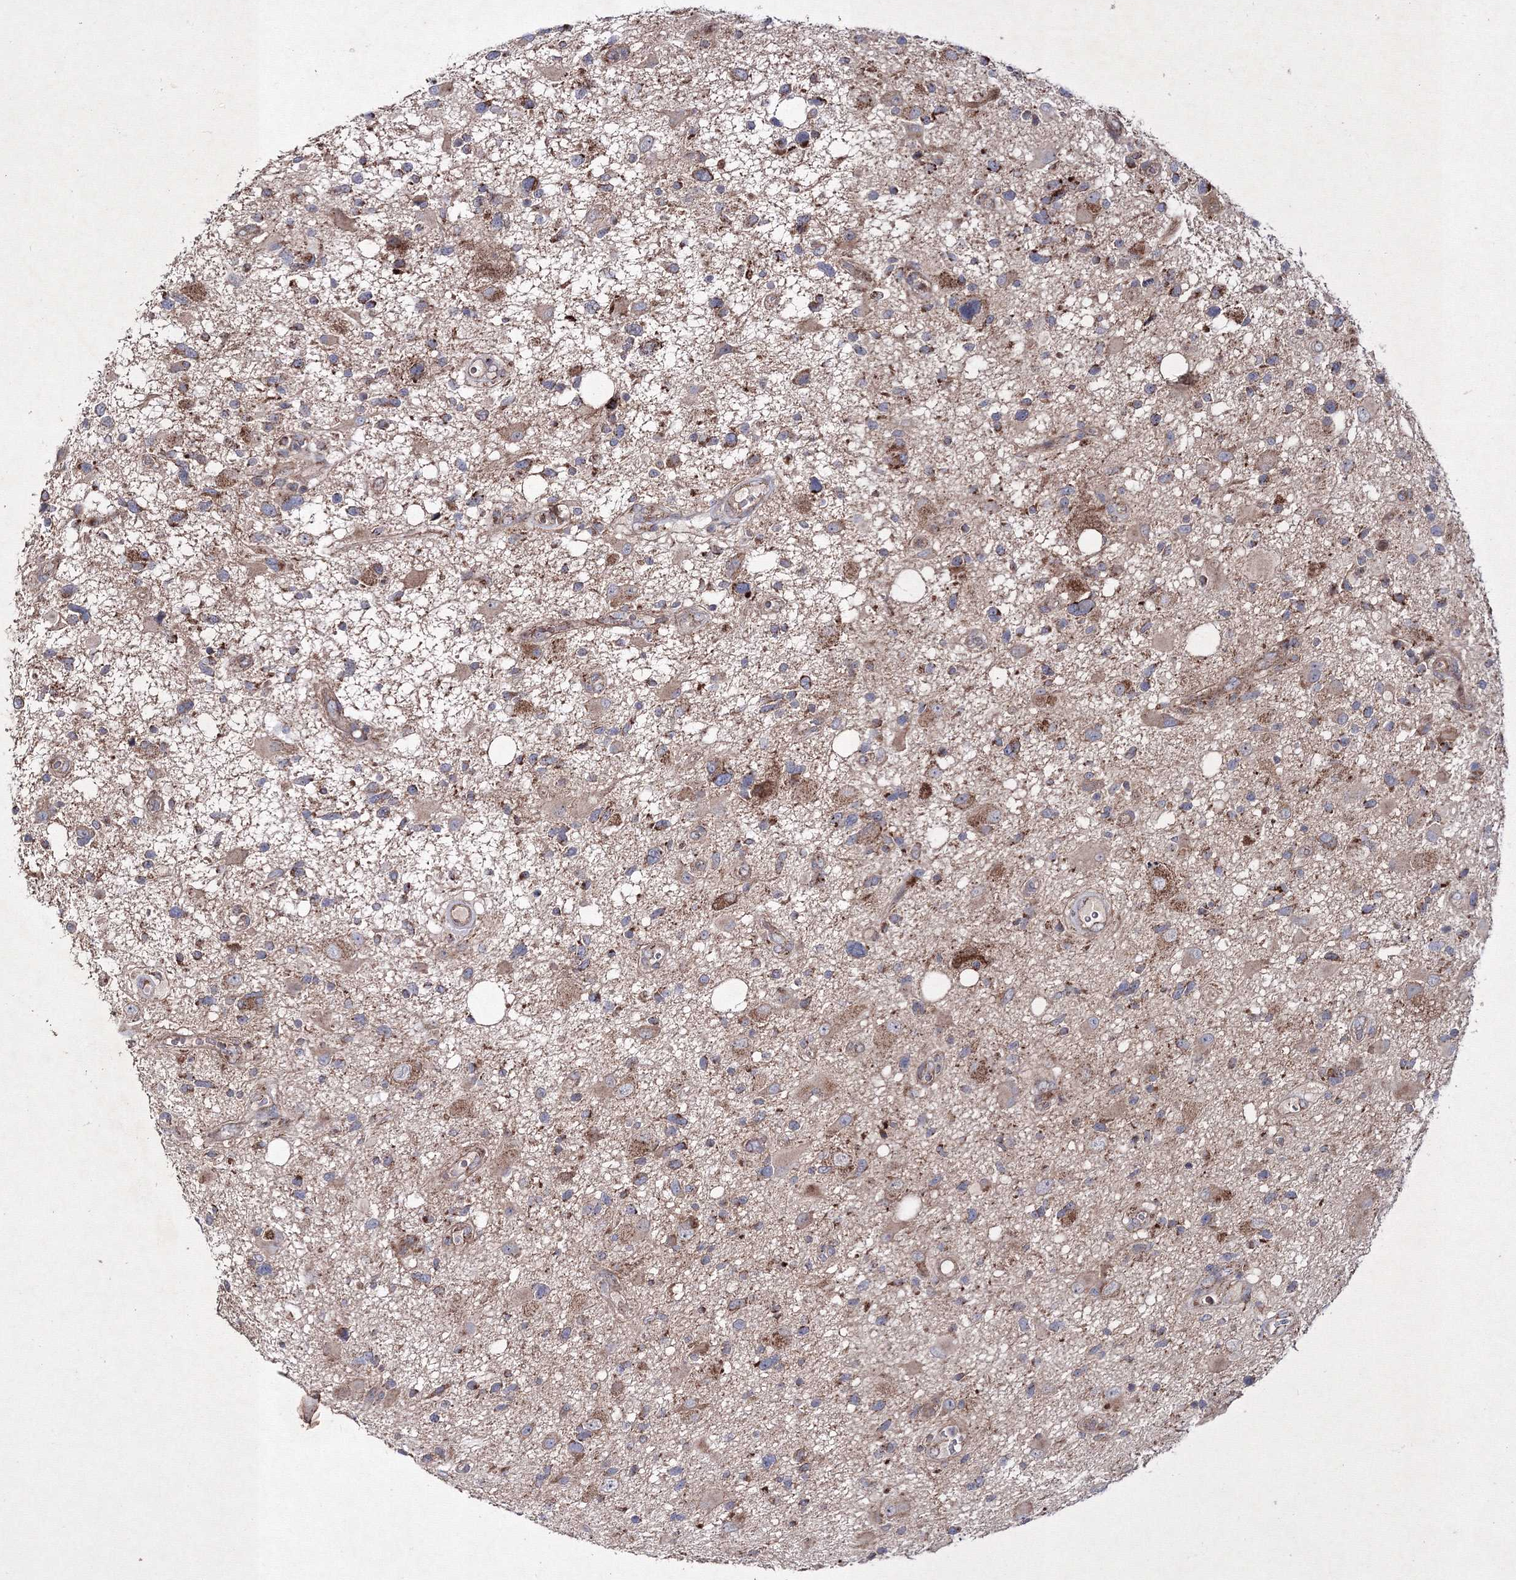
{"staining": {"intensity": "weak", "quantity": "<25%", "location": "cytoplasmic/membranous"}, "tissue": "glioma", "cell_type": "Tumor cells", "image_type": "cancer", "snomed": [{"axis": "morphology", "description": "Glioma, malignant, High grade"}, {"axis": "topography", "description": "Brain"}], "caption": "Protein analysis of malignant glioma (high-grade) exhibits no significant staining in tumor cells.", "gene": "GFM1", "patient": {"sex": "male", "age": 33}}